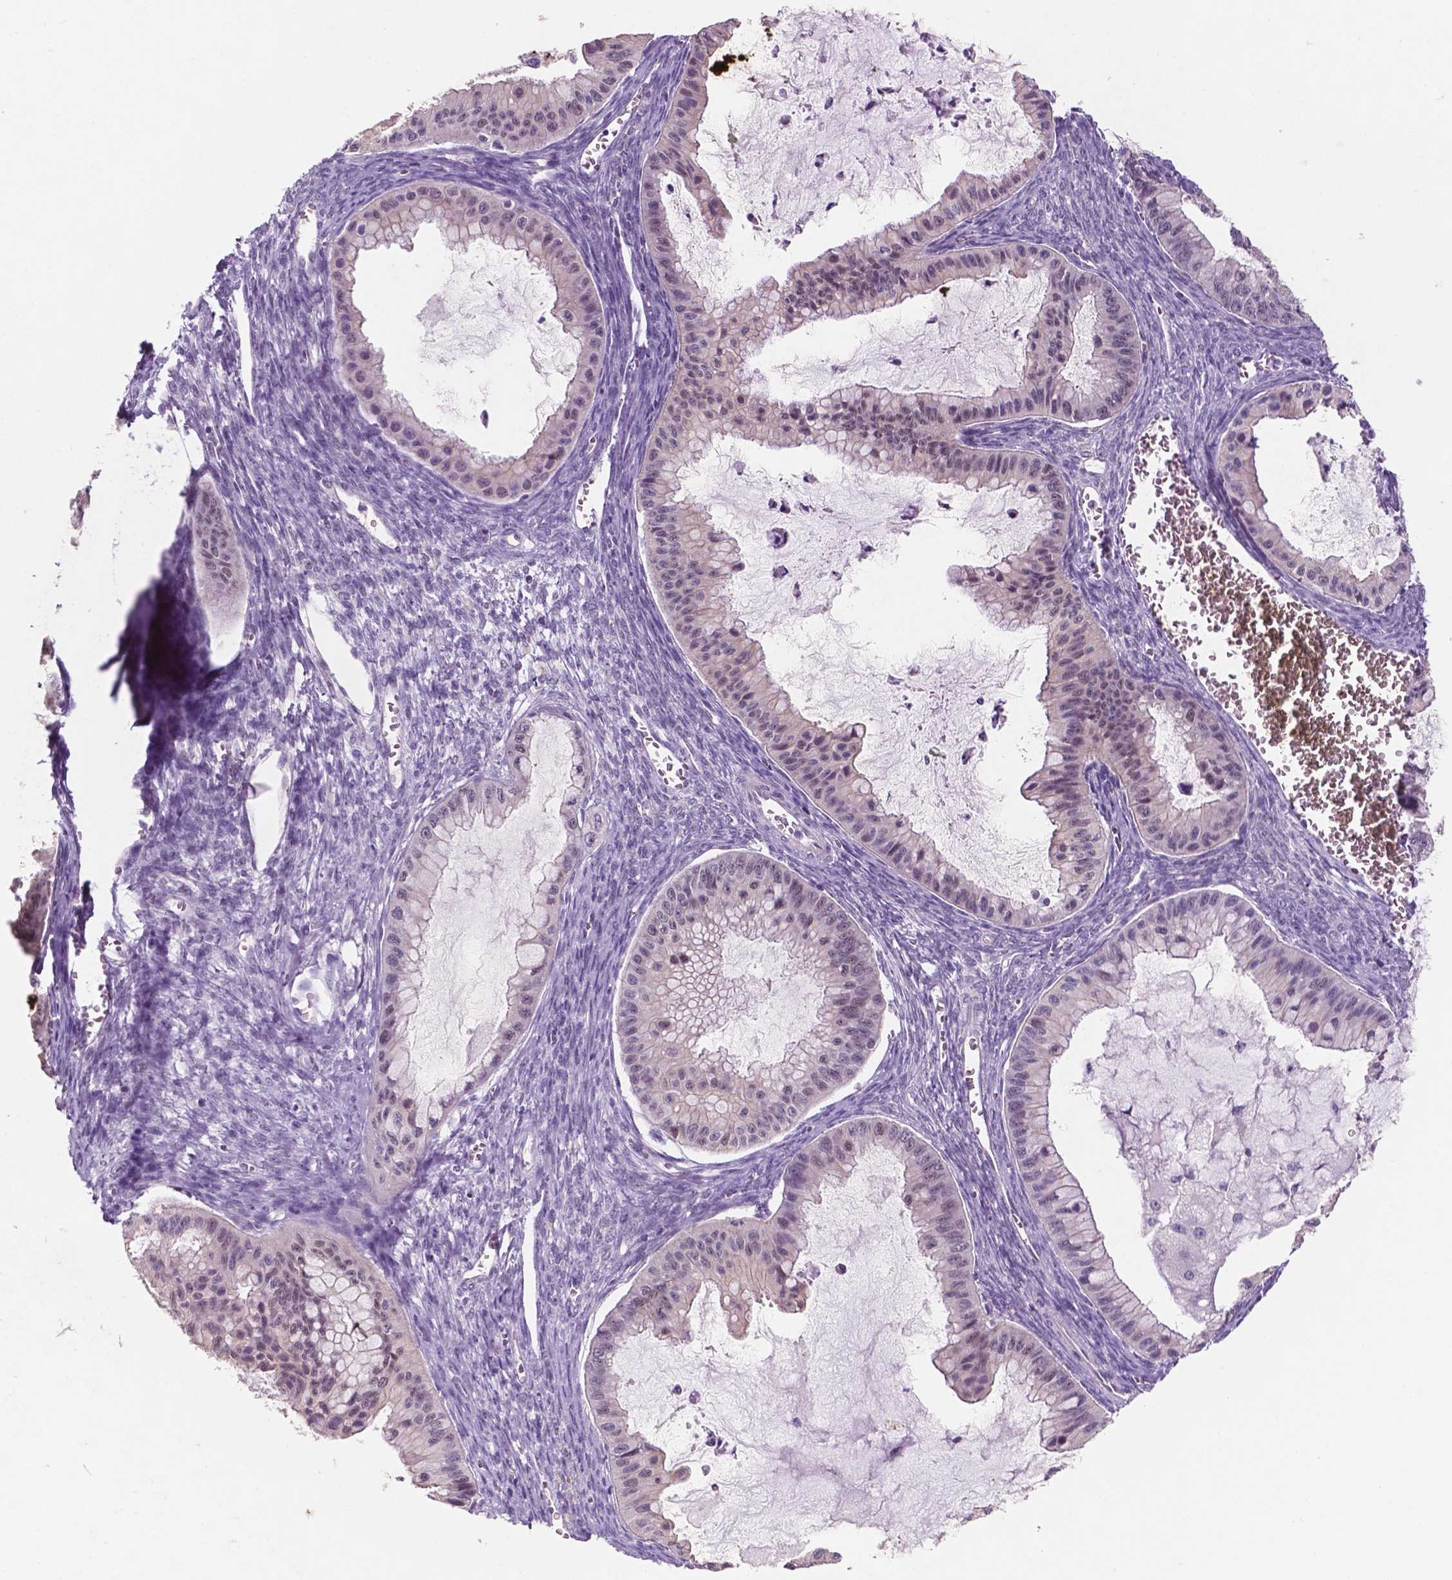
{"staining": {"intensity": "weak", "quantity": "<25%", "location": "cytoplasmic/membranous,nuclear"}, "tissue": "ovarian cancer", "cell_type": "Tumor cells", "image_type": "cancer", "snomed": [{"axis": "morphology", "description": "Cystadenocarcinoma, mucinous, NOS"}, {"axis": "topography", "description": "Ovary"}], "caption": "Micrograph shows no significant protein expression in tumor cells of mucinous cystadenocarcinoma (ovarian).", "gene": "FAM50B", "patient": {"sex": "female", "age": 72}}